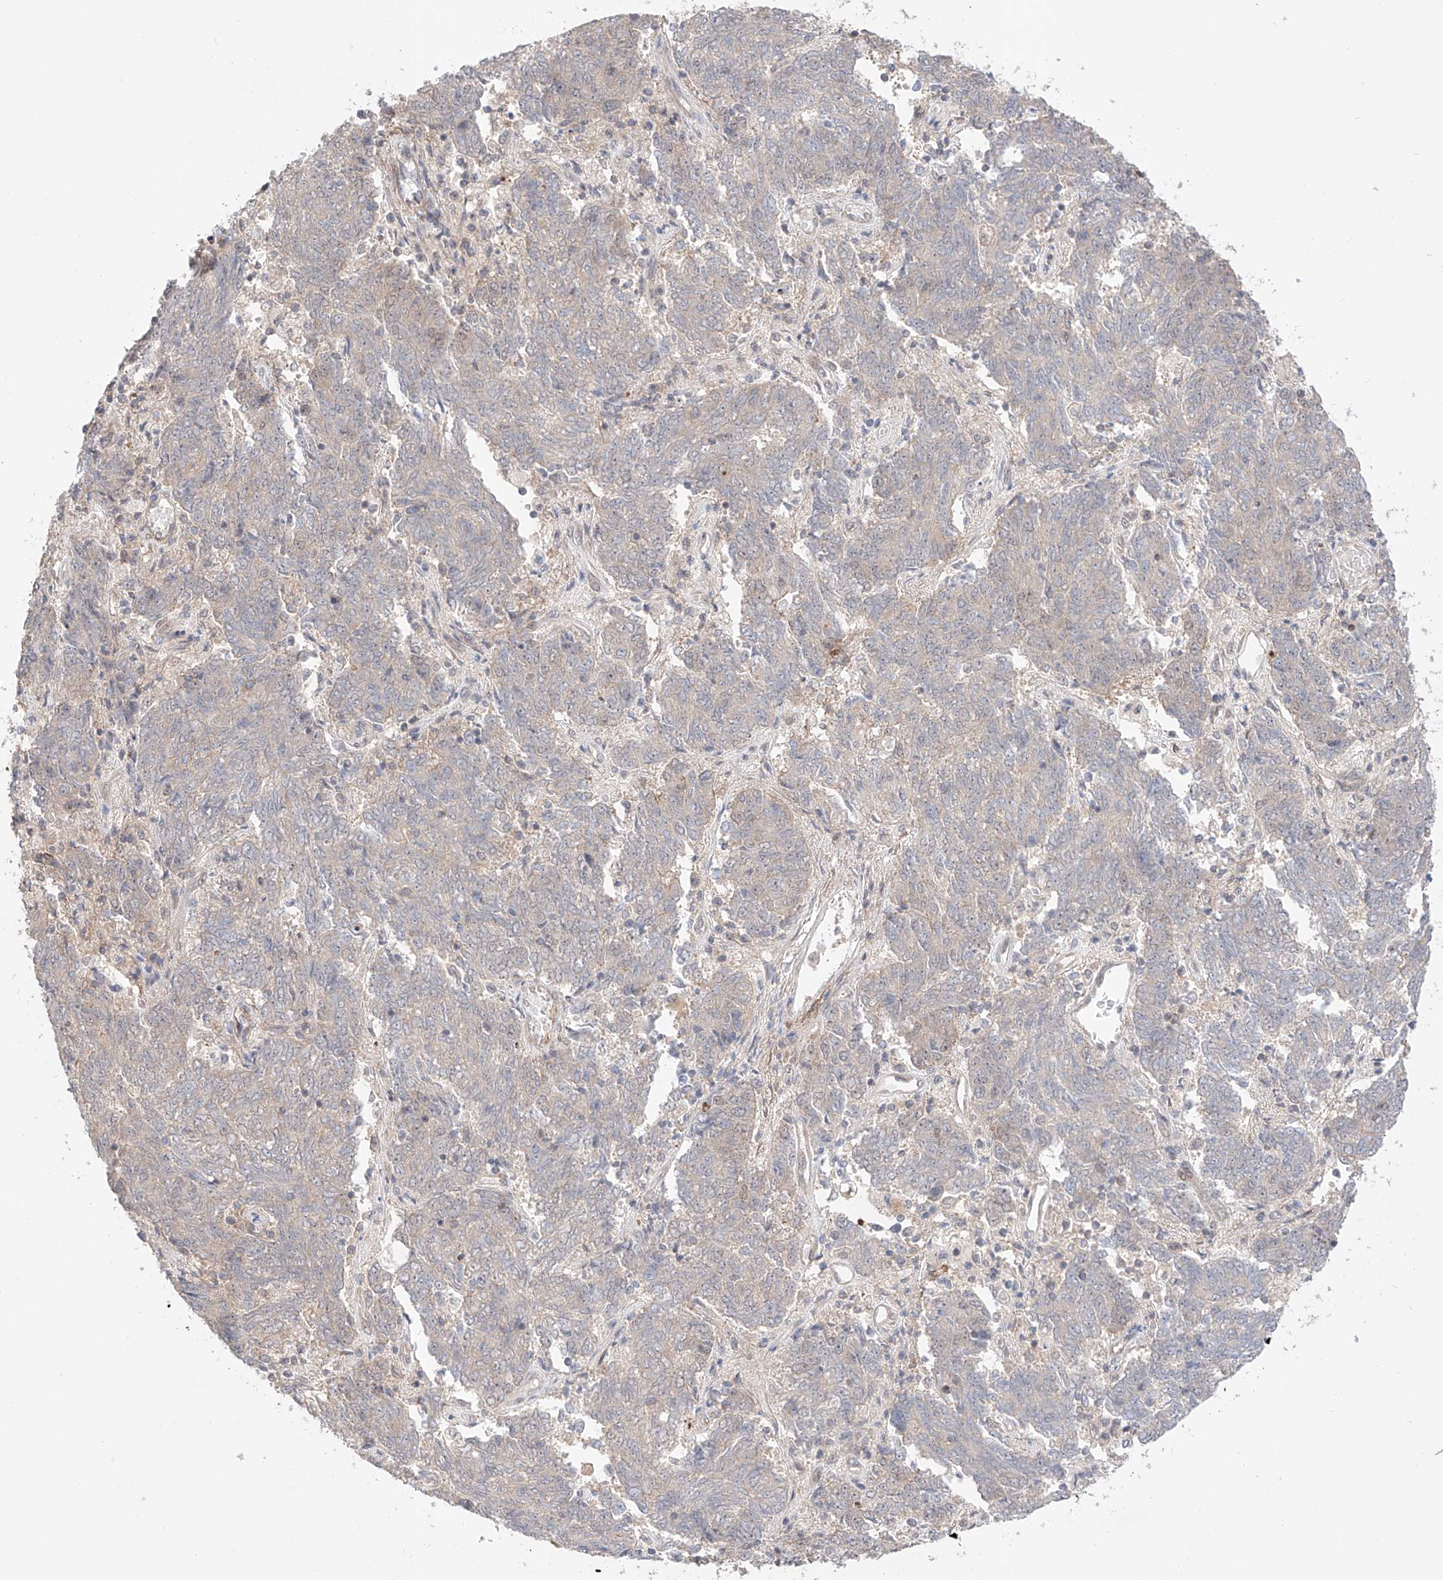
{"staining": {"intensity": "negative", "quantity": "none", "location": "none"}, "tissue": "endometrial cancer", "cell_type": "Tumor cells", "image_type": "cancer", "snomed": [{"axis": "morphology", "description": "Adenocarcinoma, NOS"}, {"axis": "topography", "description": "Endometrium"}], "caption": "This is an immunohistochemistry image of human endometrial cancer. There is no staining in tumor cells.", "gene": "TSR2", "patient": {"sex": "female", "age": 80}}